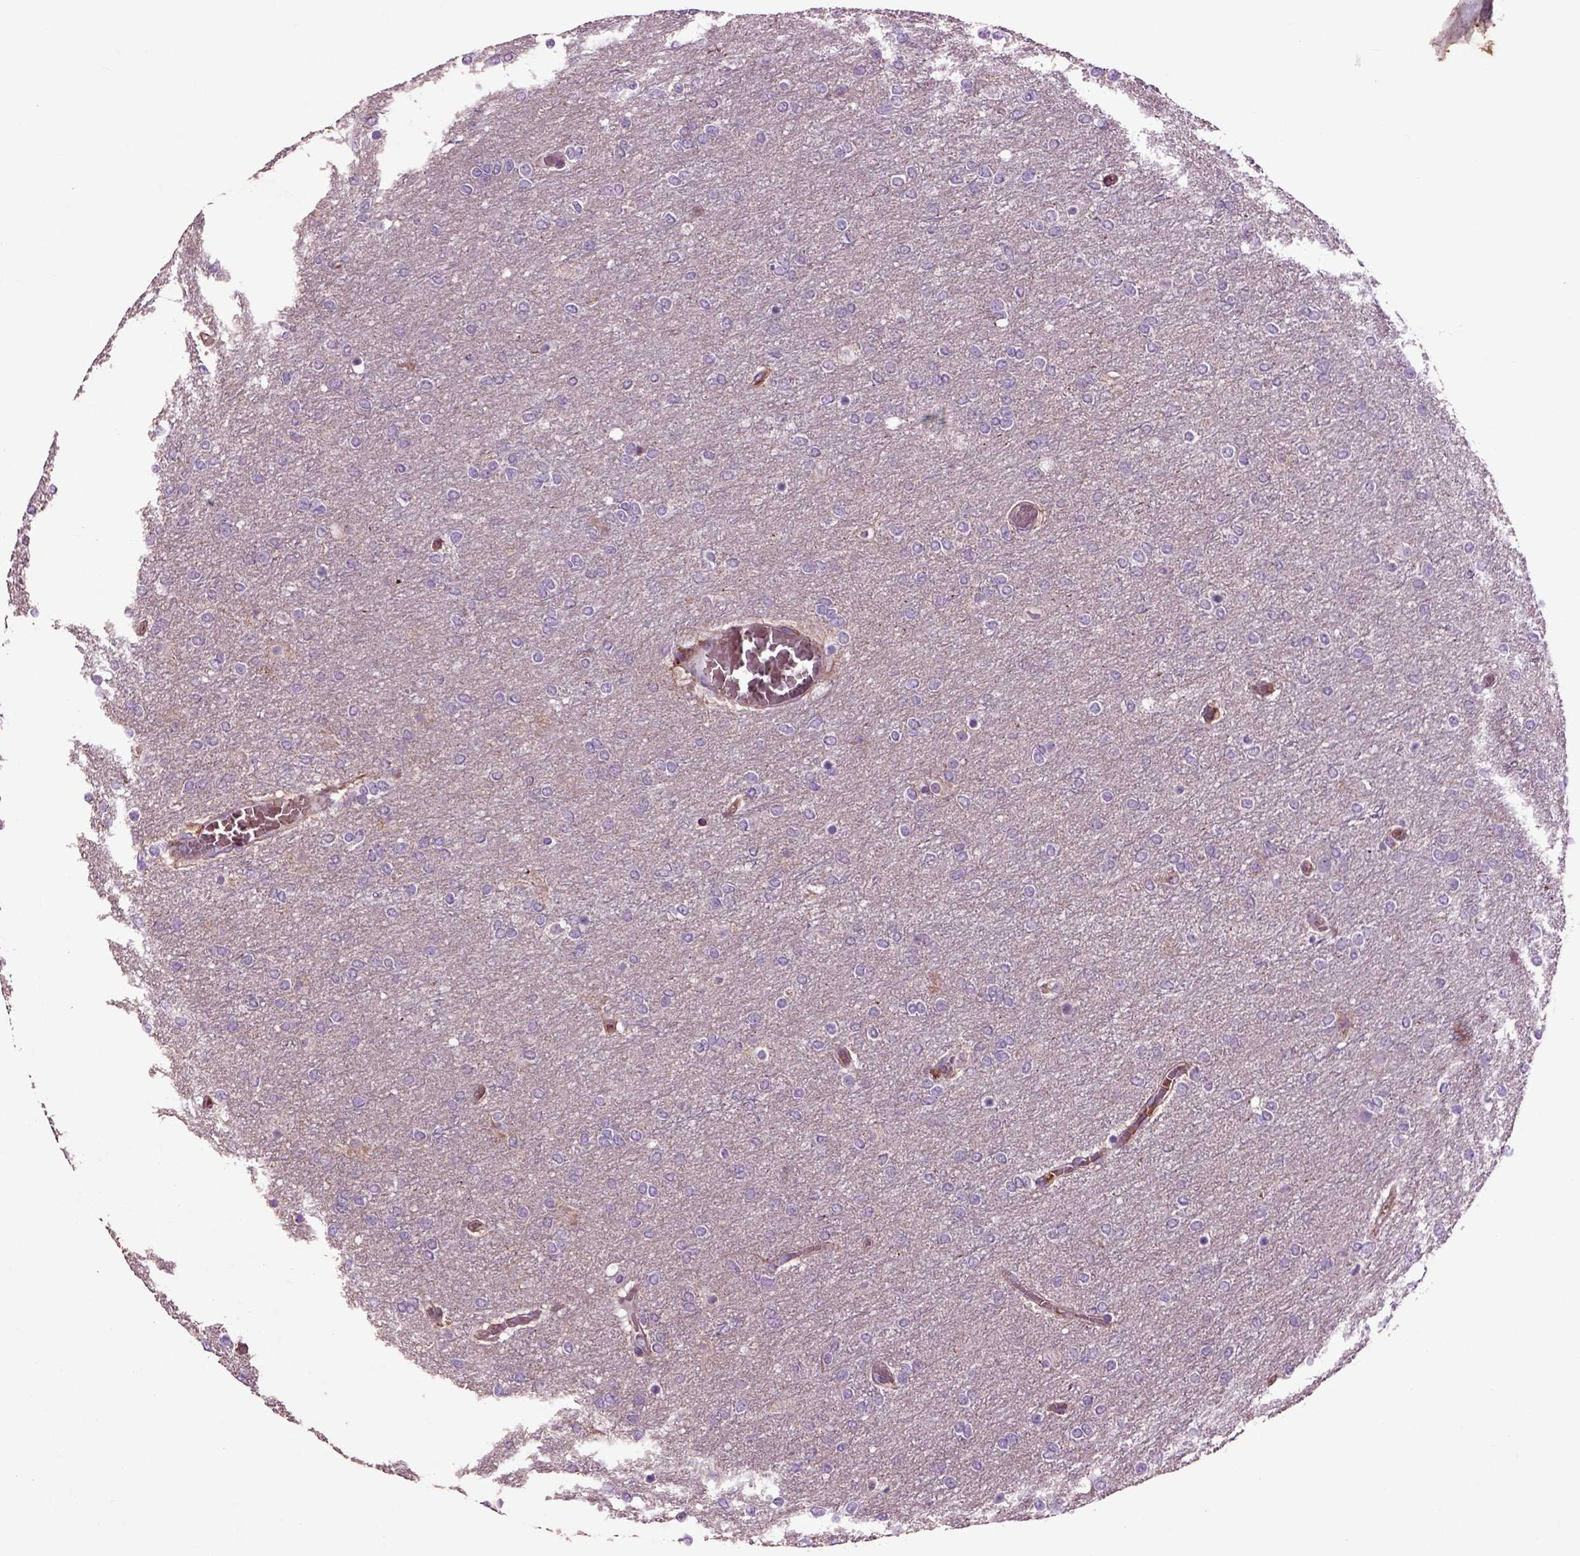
{"staining": {"intensity": "negative", "quantity": "none", "location": "none"}, "tissue": "glioma", "cell_type": "Tumor cells", "image_type": "cancer", "snomed": [{"axis": "morphology", "description": "Glioma, malignant, High grade"}, {"axis": "topography", "description": "Brain"}], "caption": "Human glioma stained for a protein using immunohistochemistry (IHC) displays no positivity in tumor cells.", "gene": "SPON1", "patient": {"sex": "female", "age": 61}}